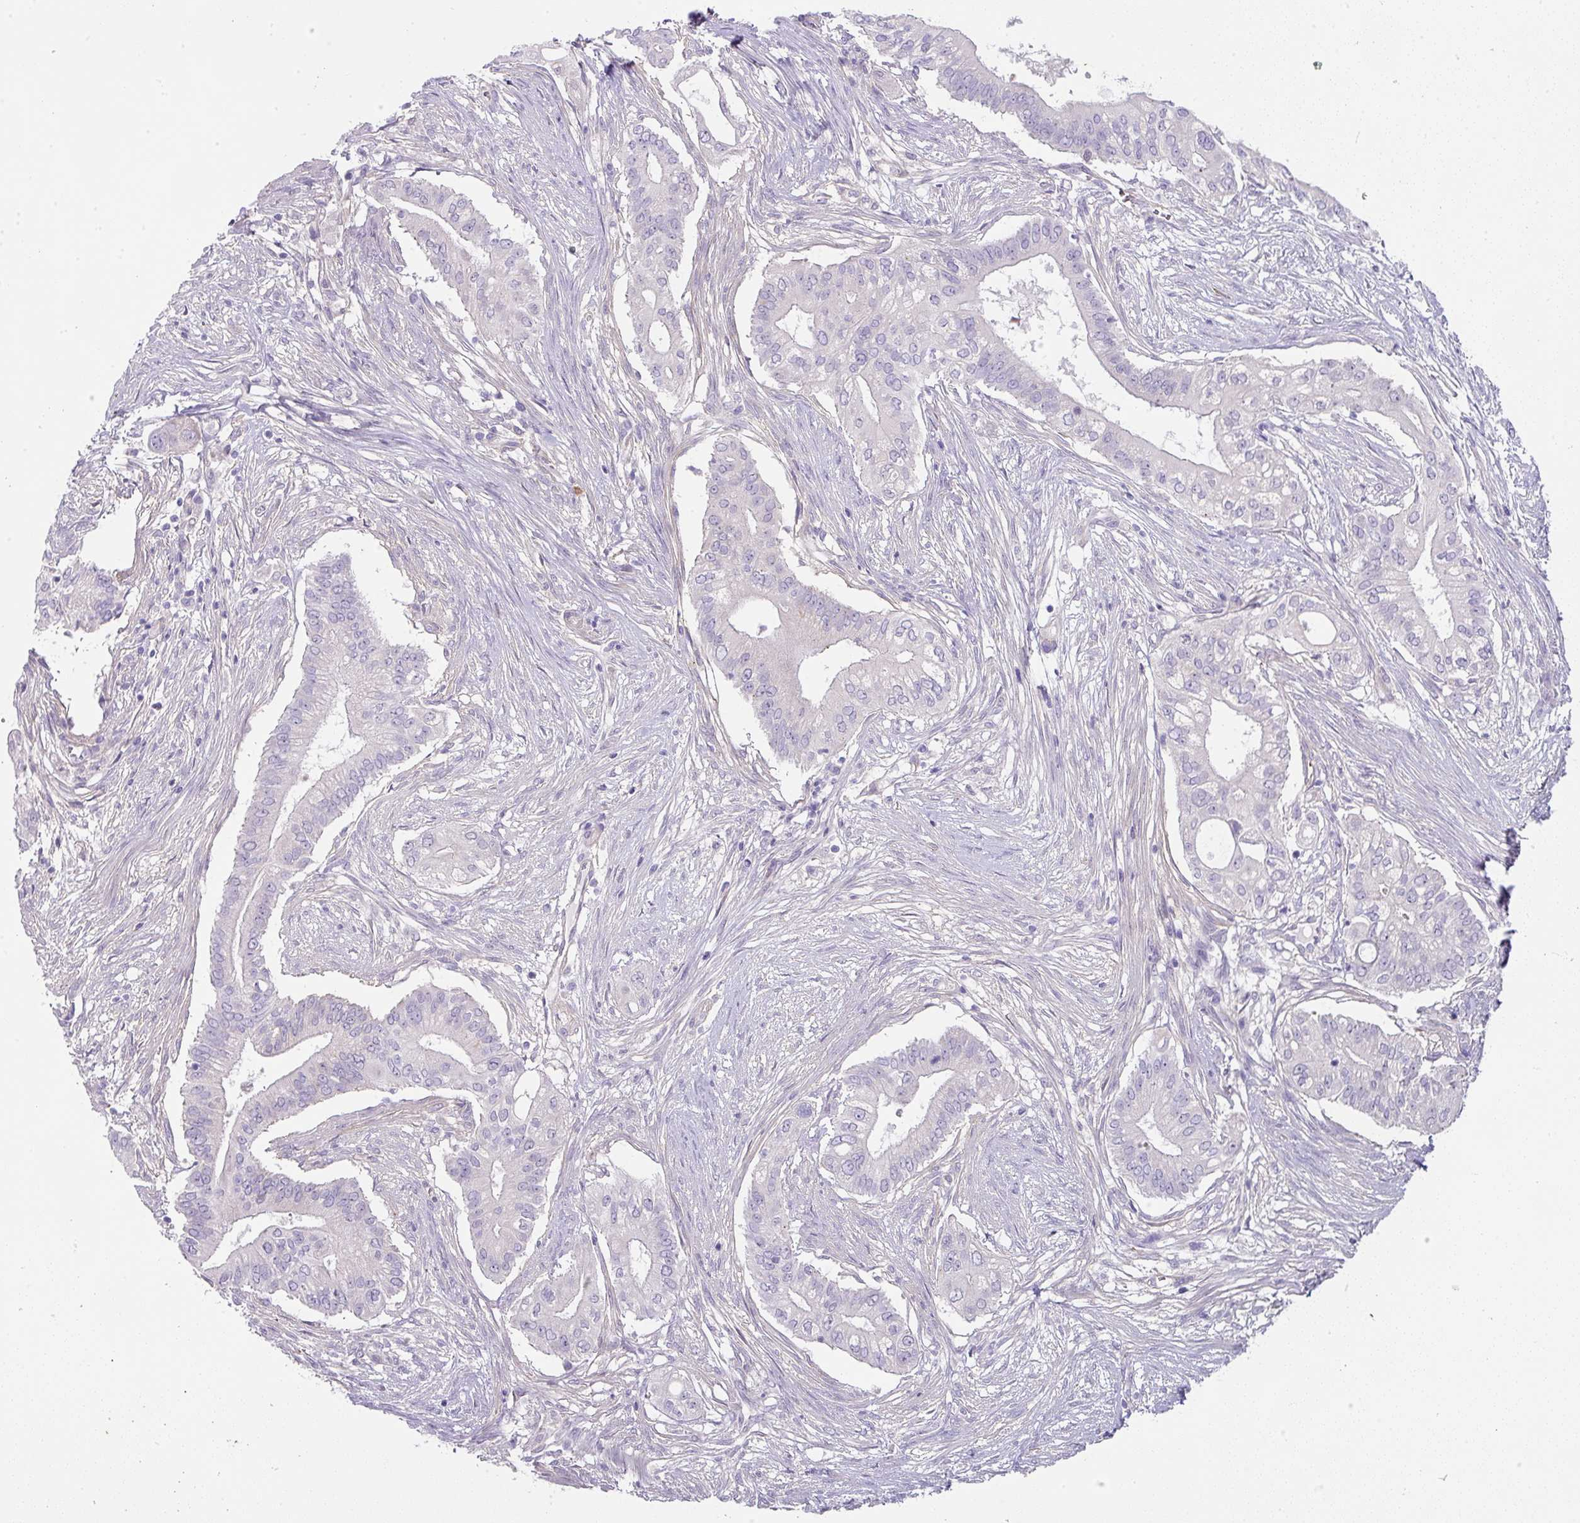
{"staining": {"intensity": "negative", "quantity": "none", "location": "none"}, "tissue": "pancreatic cancer", "cell_type": "Tumor cells", "image_type": "cancer", "snomed": [{"axis": "morphology", "description": "Adenocarcinoma, NOS"}, {"axis": "topography", "description": "Pancreas"}], "caption": "Pancreatic adenocarcinoma stained for a protein using IHC exhibits no expression tumor cells.", "gene": "OR52N1", "patient": {"sex": "female", "age": 68}}